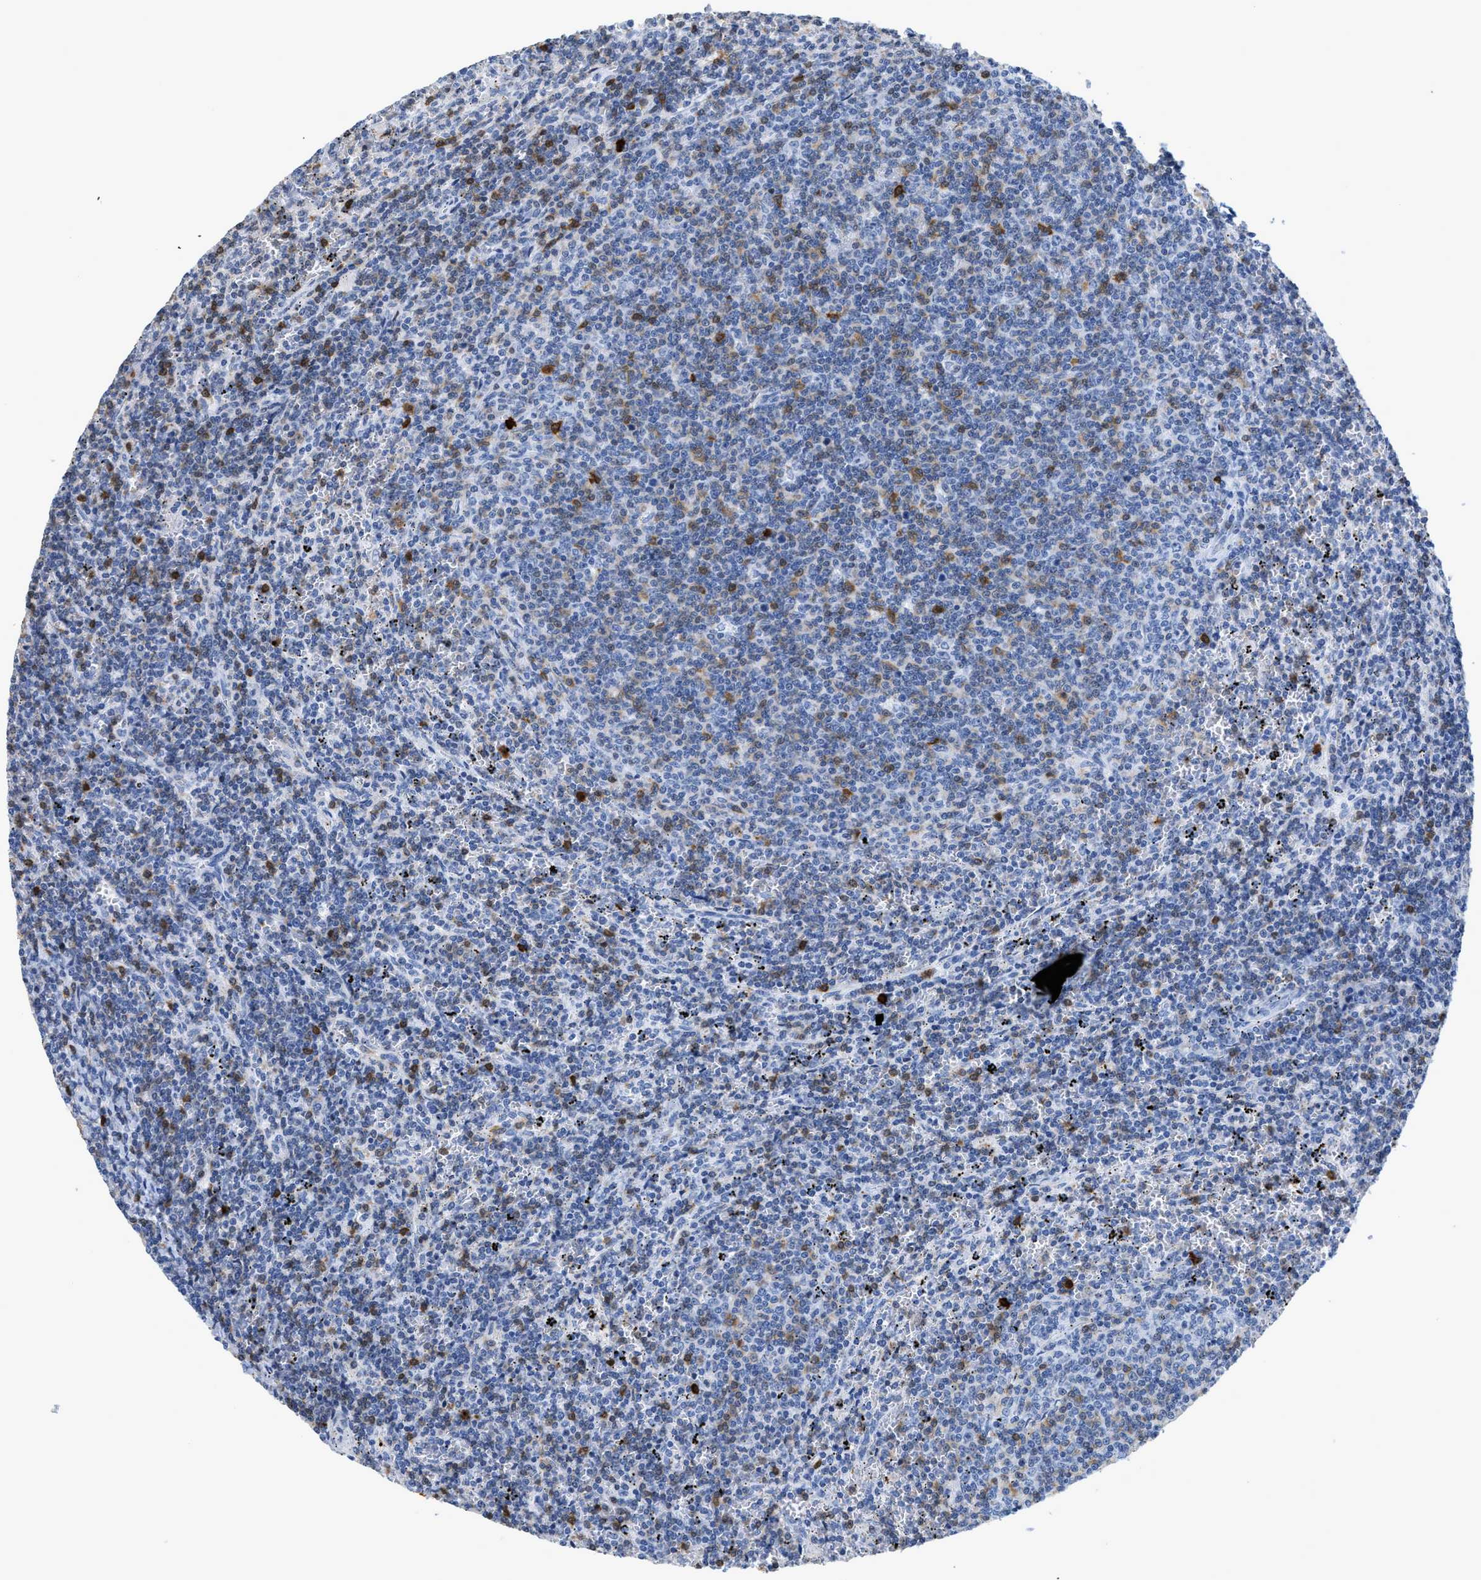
{"staining": {"intensity": "moderate", "quantity": "<25%", "location": "cytoplasmic/membranous"}, "tissue": "lymphoma", "cell_type": "Tumor cells", "image_type": "cancer", "snomed": [{"axis": "morphology", "description": "Malignant lymphoma, non-Hodgkin's type, Low grade"}, {"axis": "topography", "description": "Spleen"}], "caption": "Approximately <25% of tumor cells in lymphoma demonstrate moderate cytoplasmic/membranous protein expression as visualized by brown immunohistochemical staining.", "gene": "CRYM", "patient": {"sex": "female", "age": 50}}